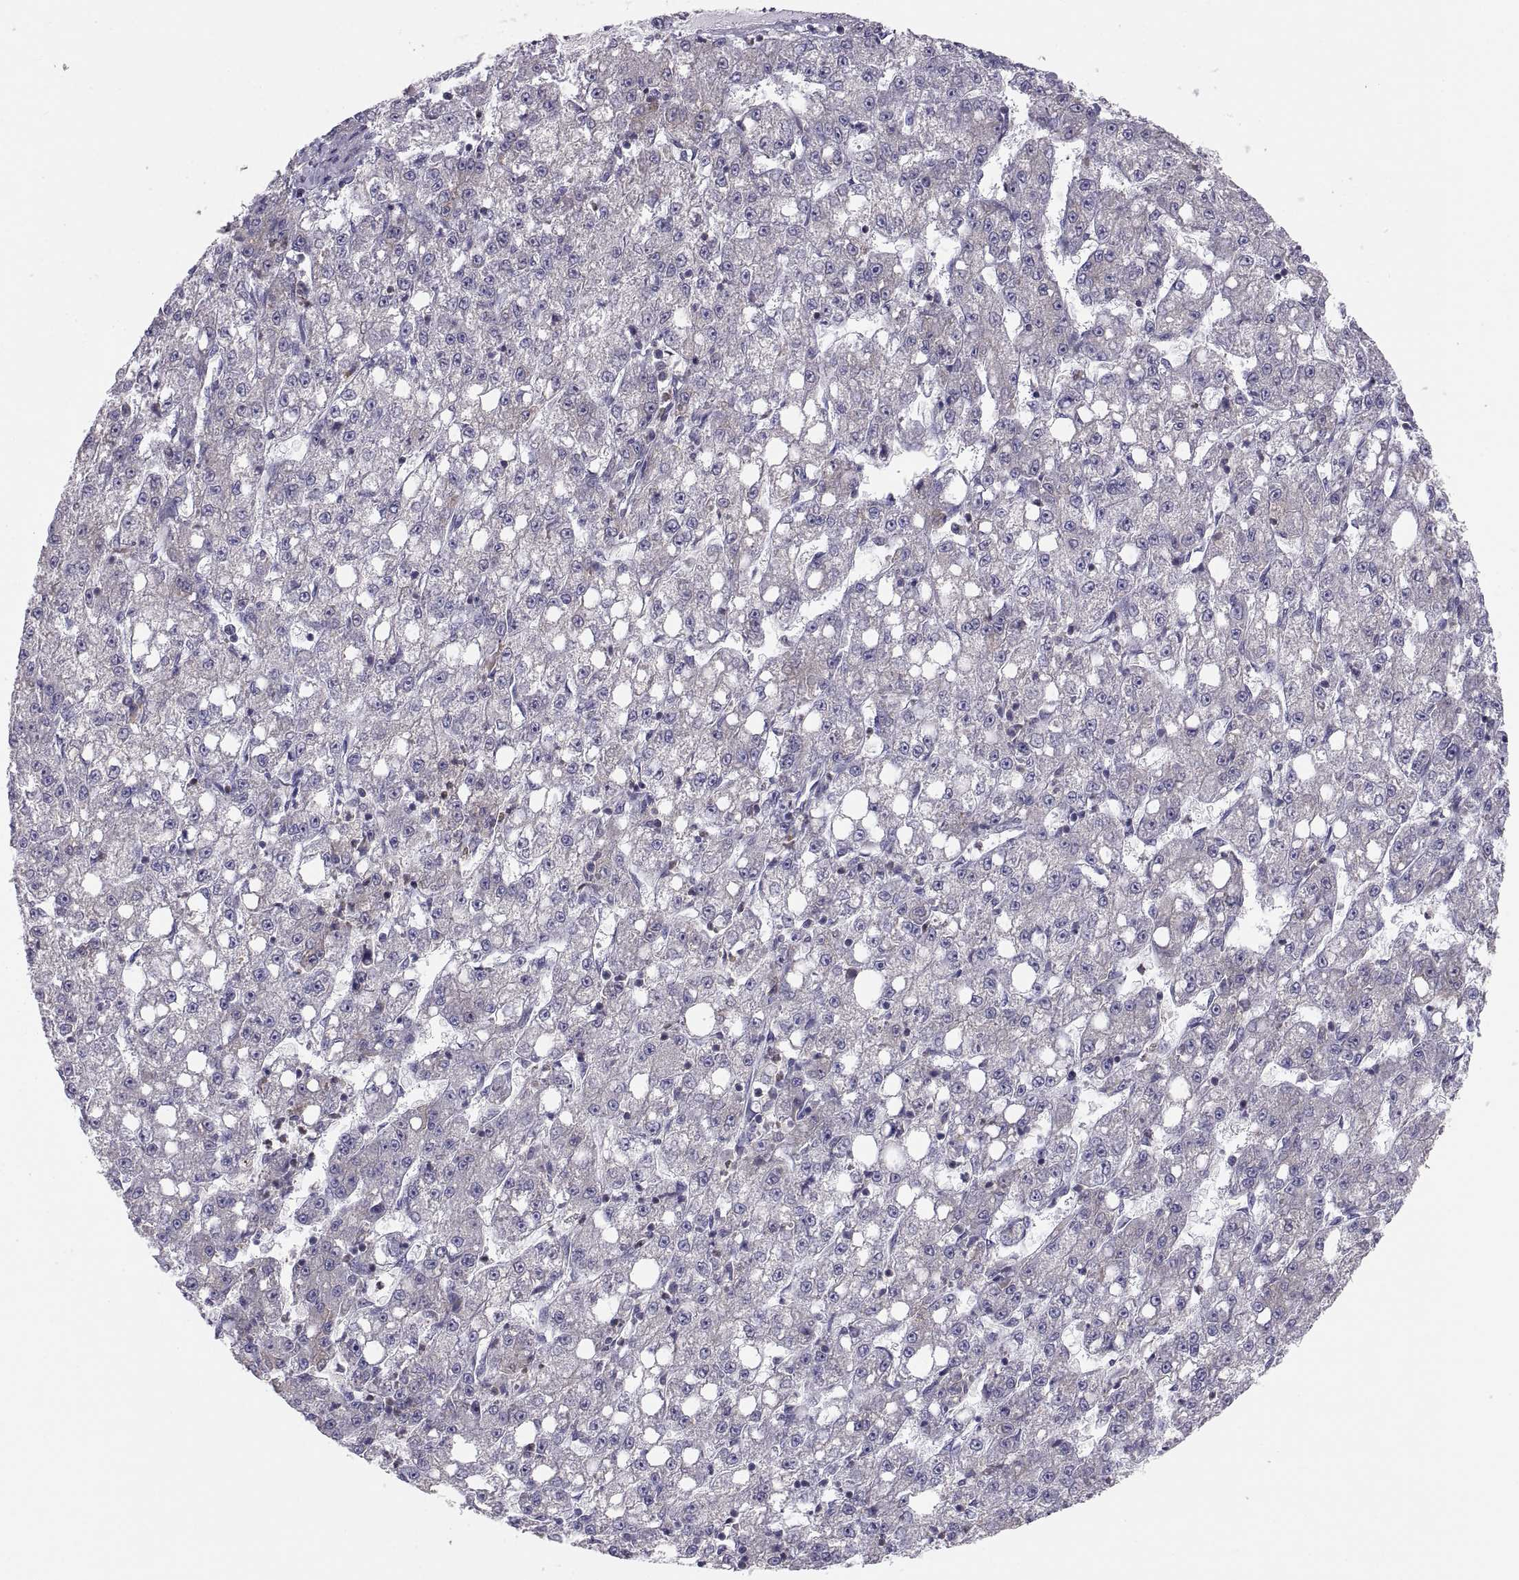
{"staining": {"intensity": "negative", "quantity": "none", "location": "none"}, "tissue": "liver cancer", "cell_type": "Tumor cells", "image_type": "cancer", "snomed": [{"axis": "morphology", "description": "Carcinoma, Hepatocellular, NOS"}, {"axis": "topography", "description": "Liver"}], "caption": "An image of liver cancer stained for a protein demonstrates no brown staining in tumor cells.", "gene": "ERO1A", "patient": {"sex": "female", "age": 65}}